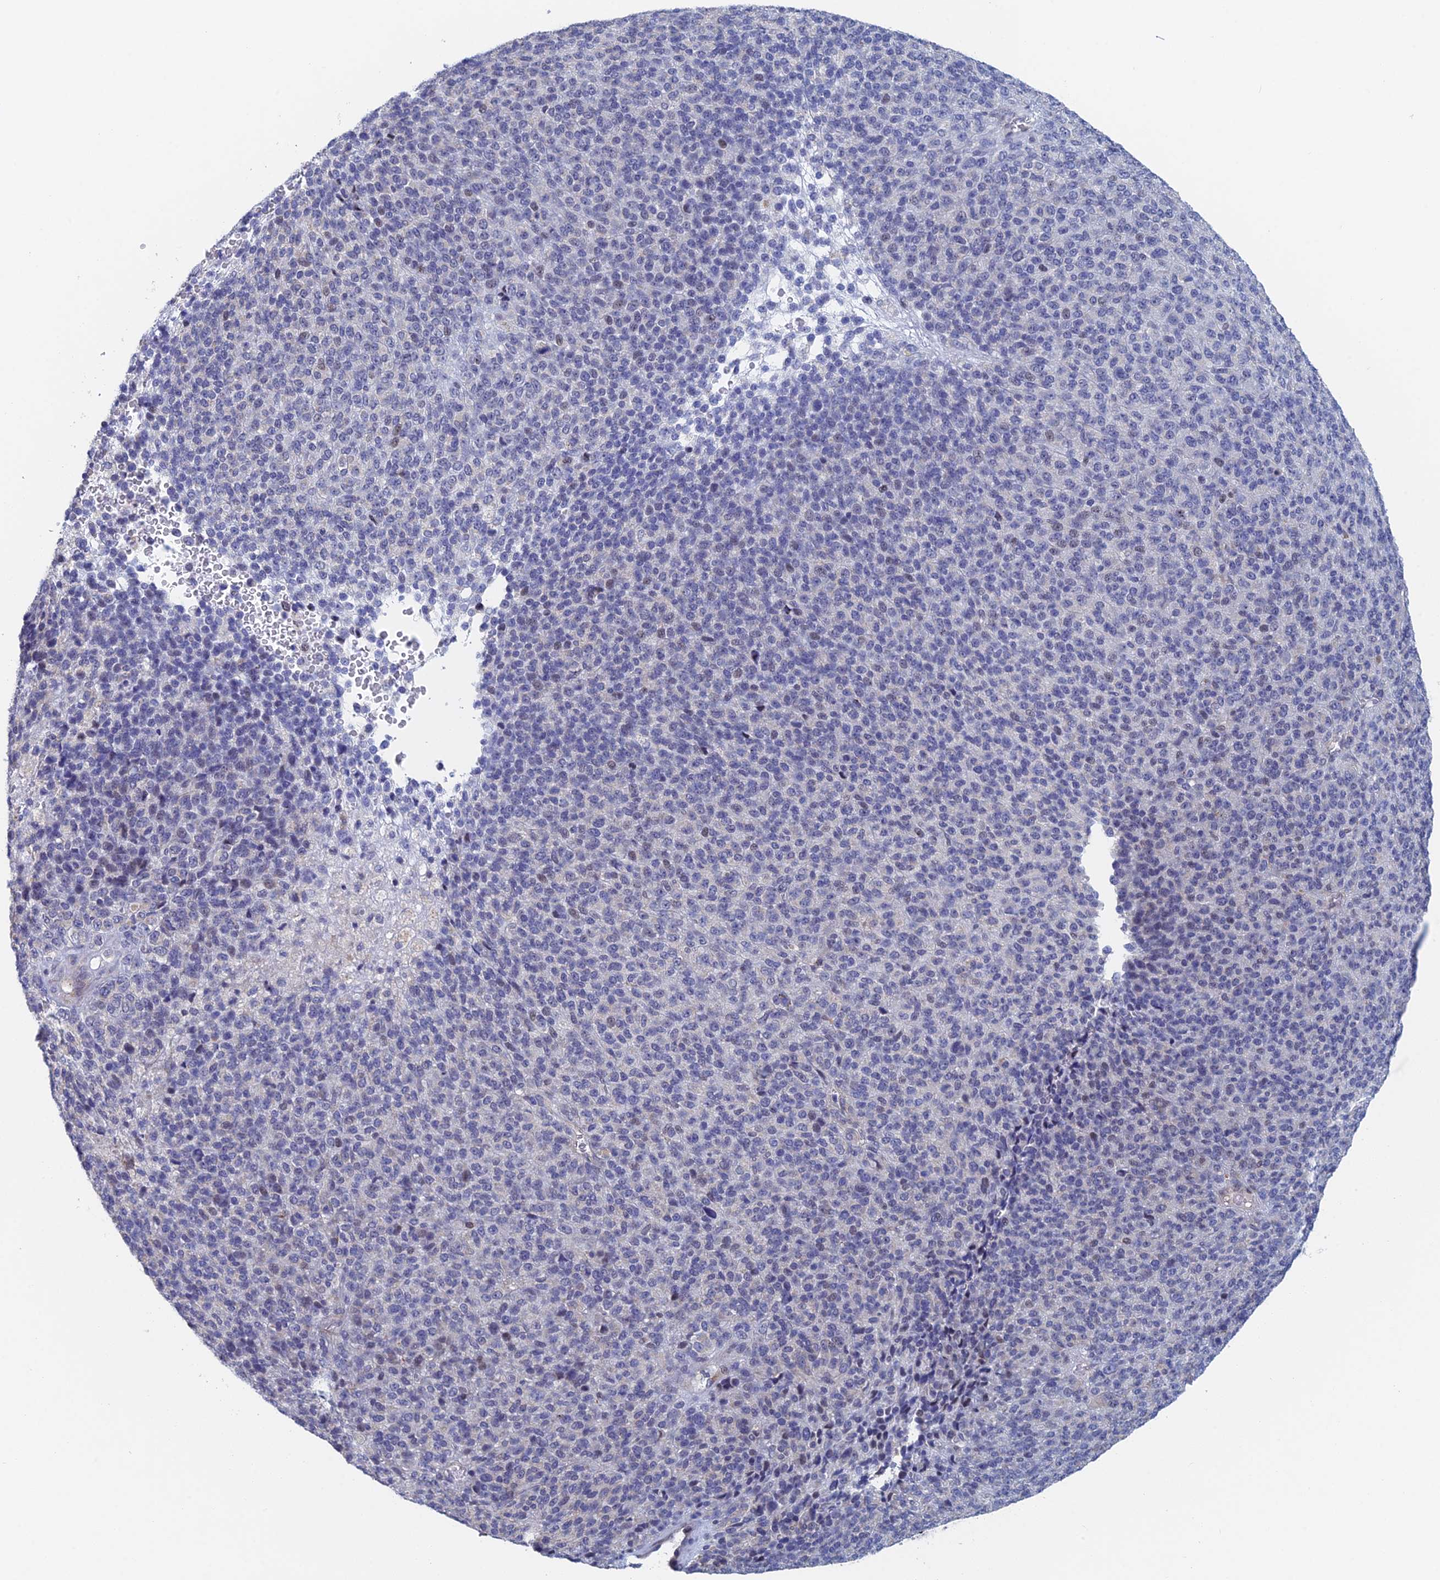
{"staining": {"intensity": "negative", "quantity": "none", "location": "none"}, "tissue": "melanoma", "cell_type": "Tumor cells", "image_type": "cancer", "snomed": [{"axis": "morphology", "description": "Malignant melanoma, Metastatic site"}, {"axis": "topography", "description": "Brain"}], "caption": "Immunohistochemical staining of melanoma demonstrates no significant staining in tumor cells.", "gene": "GMNC", "patient": {"sex": "female", "age": 56}}